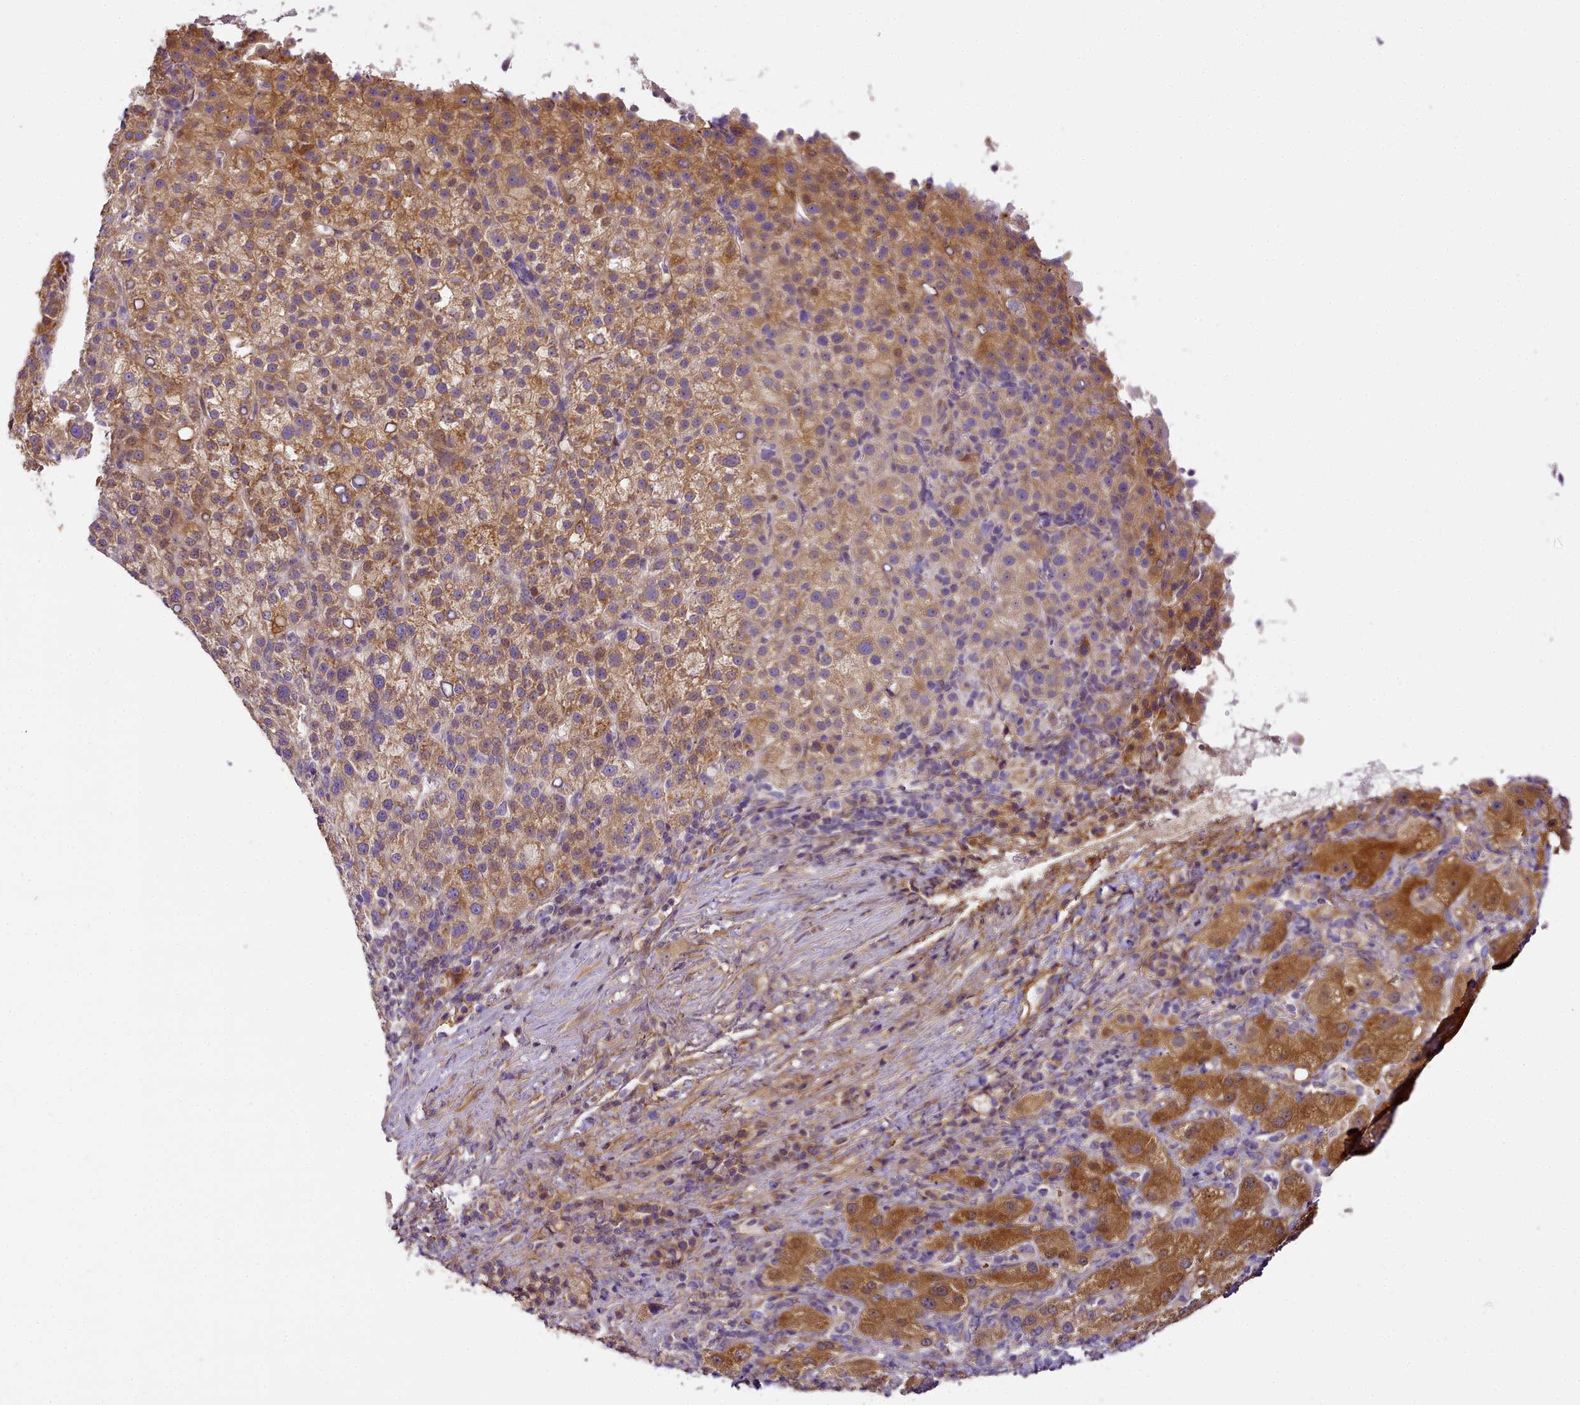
{"staining": {"intensity": "moderate", "quantity": "25%-75%", "location": "cytoplasmic/membranous"}, "tissue": "liver cancer", "cell_type": "Tumor cells", "image_type": "cancer", "snomed": [{"axis": "morphology", "description": "Carcinoma, Hepatocellular, NOS"}, {"axis": "topography", "description": "Liver"}], "caption": "Hepatocellular carcinoma (liver) stained with DAB (3,3'-diaminobenzidine) immunohistochemistry demonstrates medium levels of moderate cytoplasmic/membranous staining in approximately 25%-75% of tumor cells.", "gene": "NBPF1", "patient": {"sex": "female", "age": 58}}